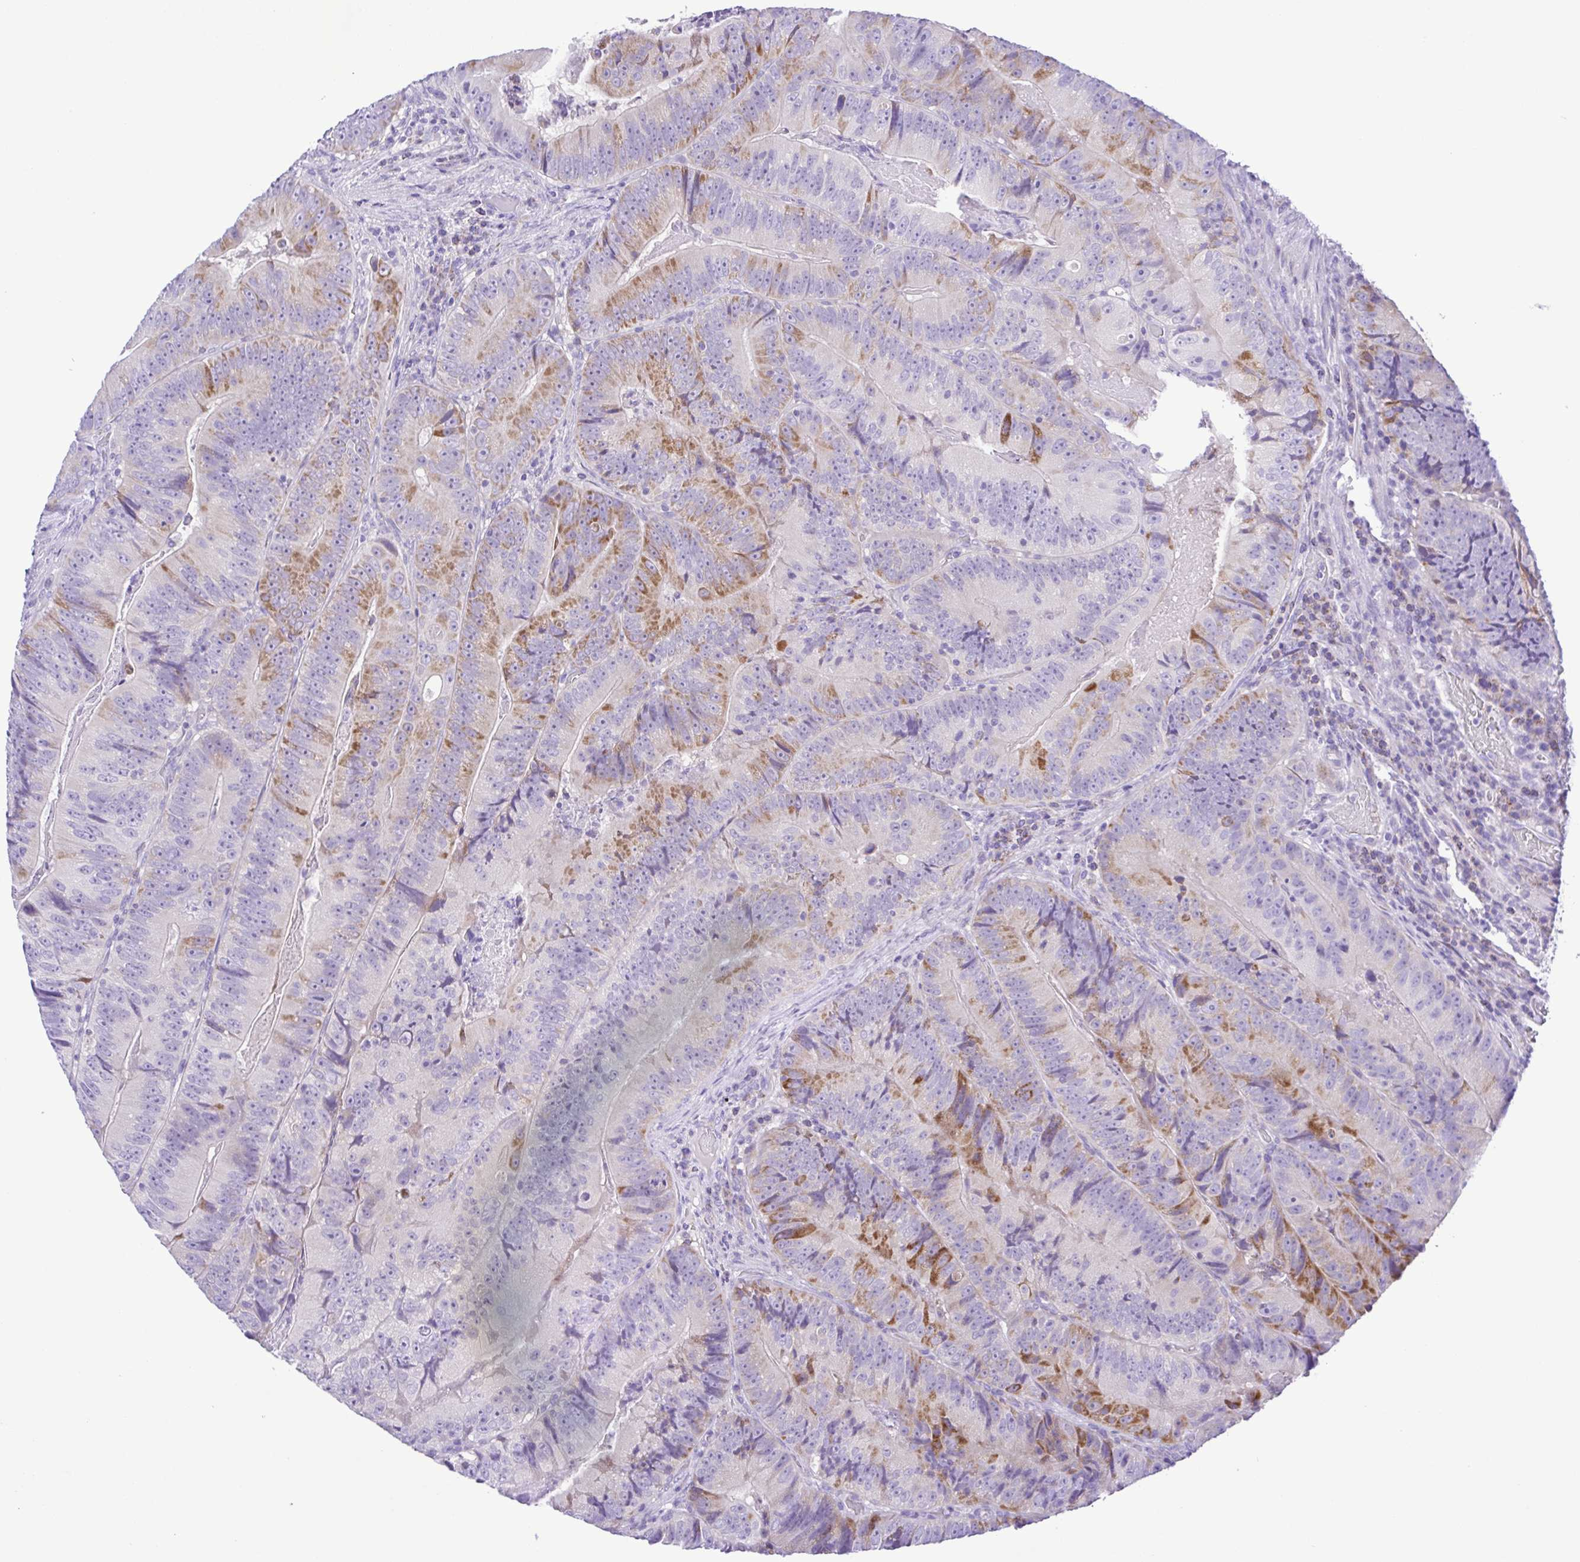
{"staining": {"intensity": "moderate", "quantity": "<25%", "location": "cytoplasmic/membranous"}, "tissue": "colorectal cancer", "cell_type": "Tumor cells", "image_type": "cancer", "snomed": [{"axis": "morphology", "description": "Adenocarcinoma, NOS"}, {"axis": "topography", "description": "Colon"}], "caption": "Immunohistochemistry (DAB) staining of colorectal cancer exhibits moderate cytoplasmic/membranous protein expression in about <25% of tumor cells. The staining was performed using DAB (3,3'-diaminobenzidine), with brown indicating positive protein expression. Nuclei are stained blue with hematoxylin.", "gene": "SYT1", "patient": {"sex": "female", "age": 86}}